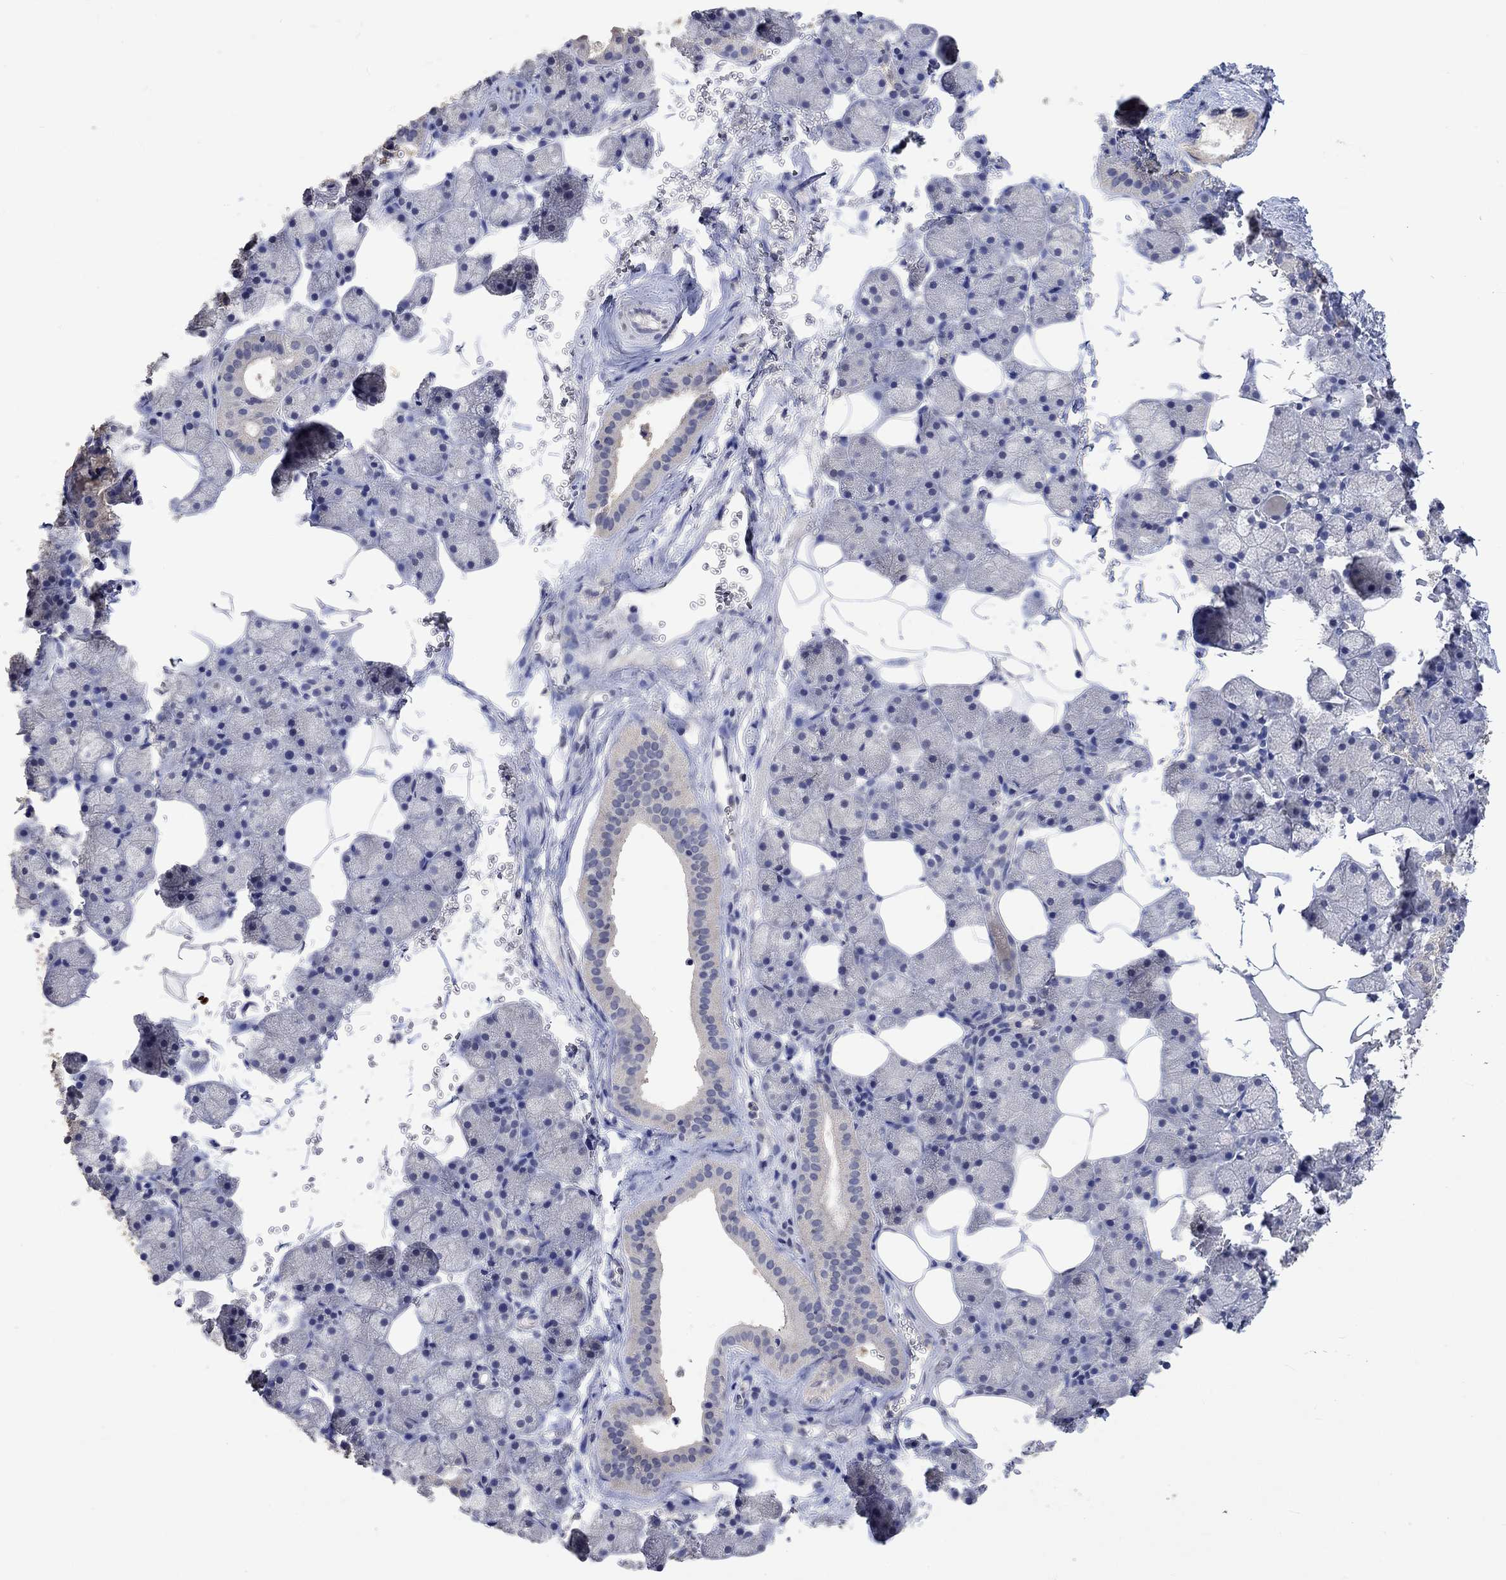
{"staining": {"intensity": "weak", "quantity": "<25%", "location": "cytoplasmic/membranous"}, "tissue": "salivary gland", "cell_type": "Glandular cells", "image_type": "normal", "snomed": [{"axis": "morphology", "description": "Normal tissue, NOS"}, {"axis": "topography", "description": "Salivary gland"}], "caption": "This is a micrograph of IHC staining of normal salivary gland, which shows no positivity in glandular cells. (IHC, brightfield microscopy, high magnification).", "gene": "PTPN20", "patient": {"sex": "male", "age": 38}}